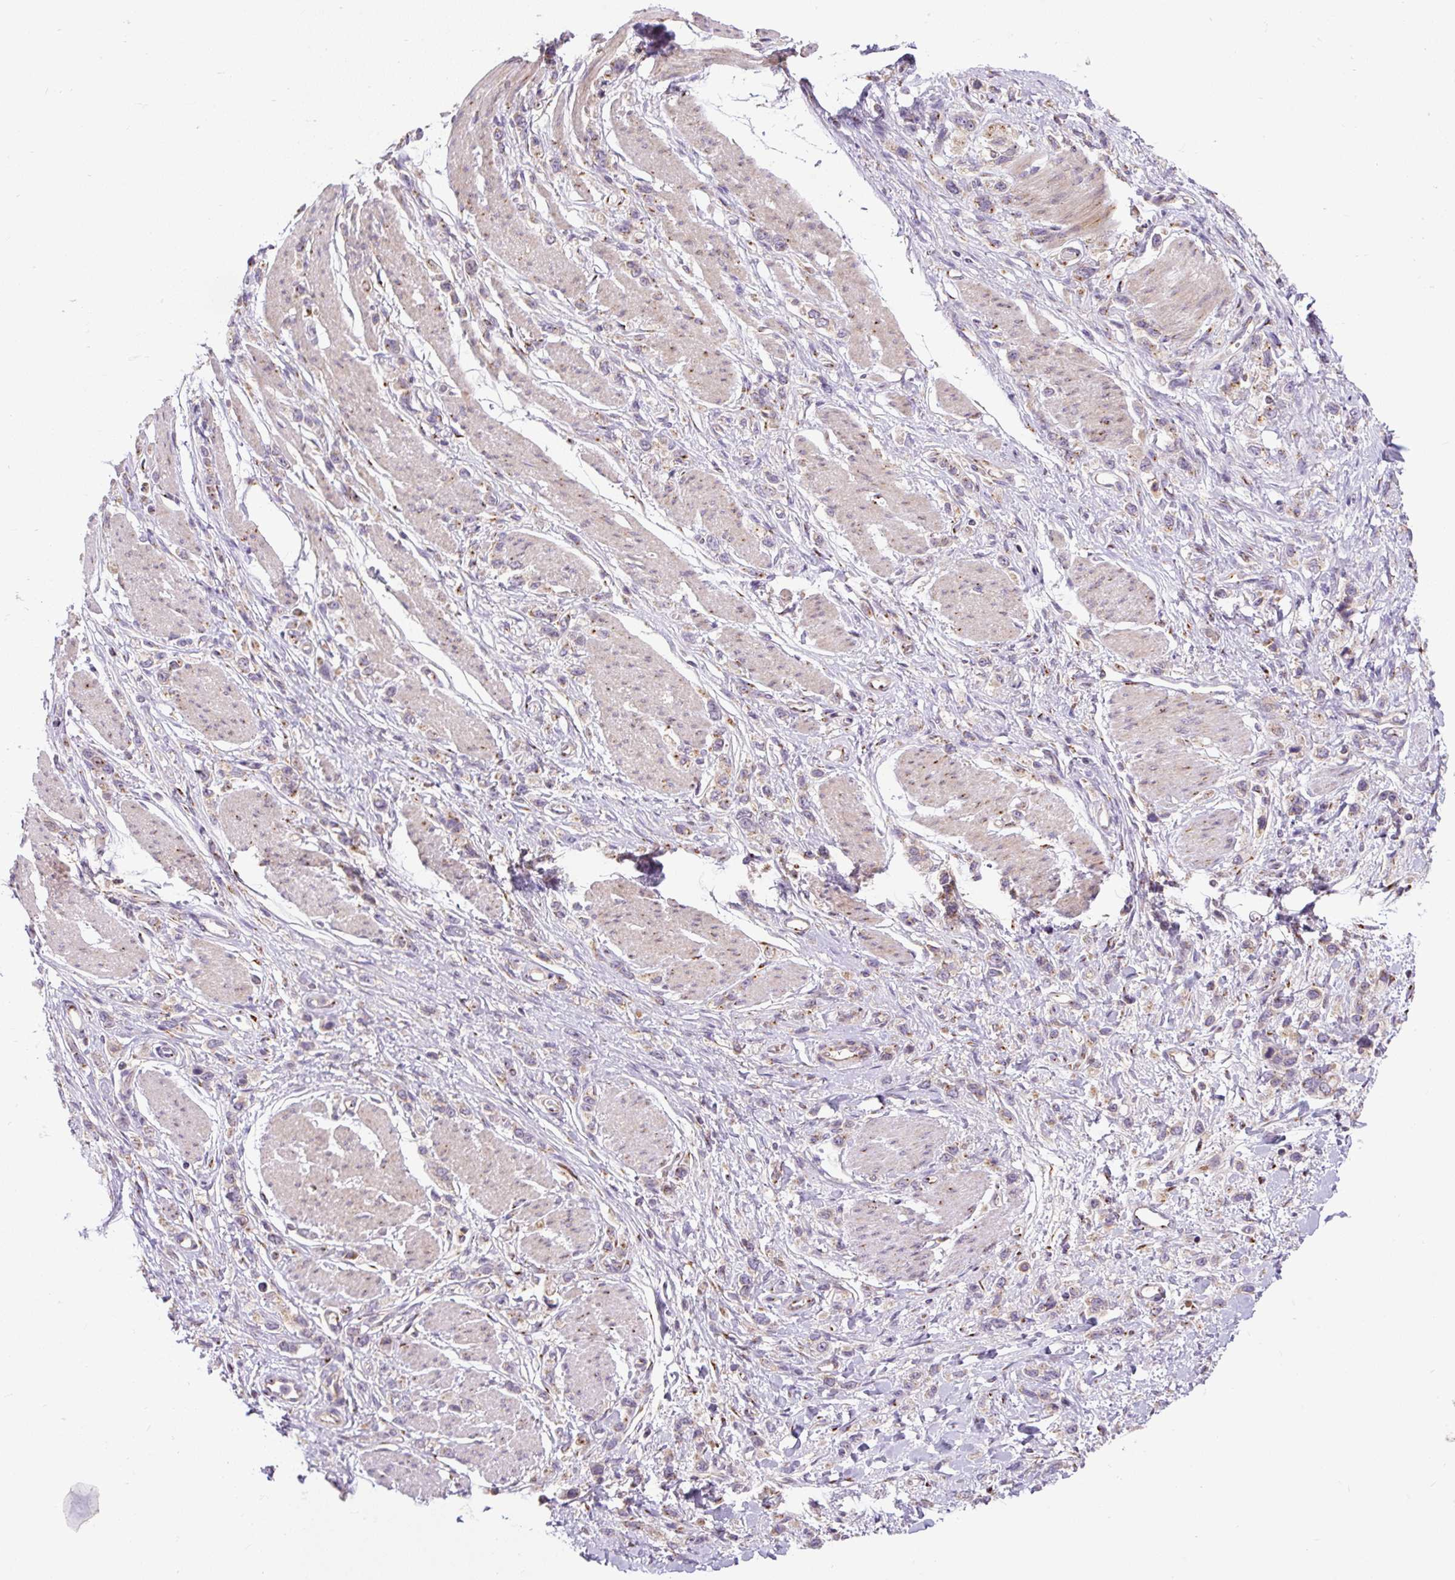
{"staining": {"intensity": "negative", "quantity": "none", "location": "none"}, "tissue": "stomach cancer", "cell_type": "Tumor cells", "image_type": "cancer", "snomed": [{"axis": "morphology", "description": "Adenocarcinoma, NOS"}, {"axis": "topography", "description": "Stomach"}], "caption": "Micrograph shows no protein expression in tumor cells of adenocarcinoma (stomach) tissue. (Stains: DAB (3,3'-diaminobenzidine) immunohistochemistry (IHC) with hematoxylin counter stain, Microscopy: brightfield microscopy at high magnification).", "gene": "MSMP", "patient": {"sex": "female", "age": 65}}